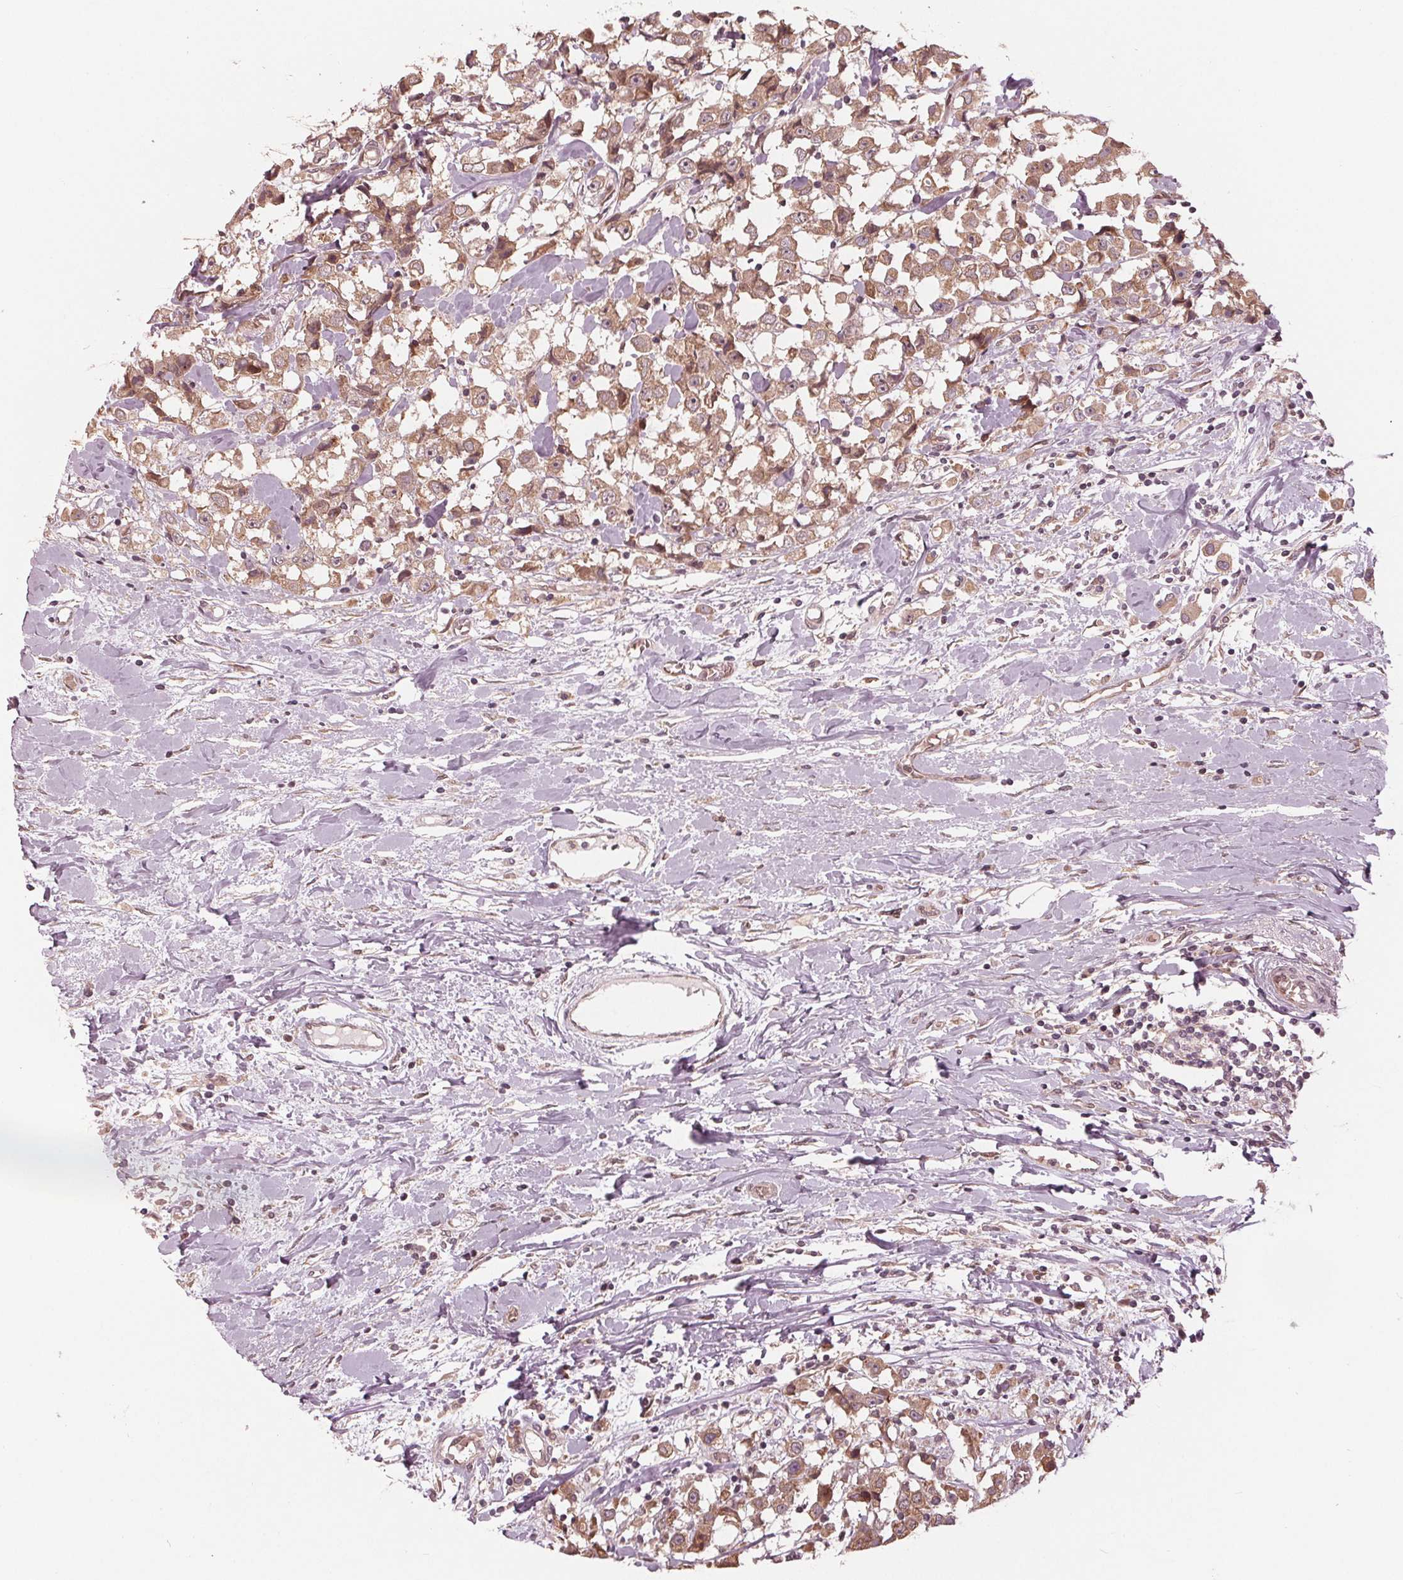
{"staining": {"intensity": "weak", "quantity": ">75%", "location": "cytoplasmic/membranous"}, "tissue": "breast cancer", "cell_type": "Tumor cells", "image_type": "cancer", "snomed": [{"axis": "morphology", "description": "Duct carcinoma"}, {"axis": "topography", "description": "Breast"}], "caption": "Weak cytoplasmic/membranous expression for a protein is present in about >75% of tumor cells of breast cancer (infiltrating ductal carcinoma) using IHC.", "gene": "ZNF471", "patient": {"sex": "female", "age": 61}}